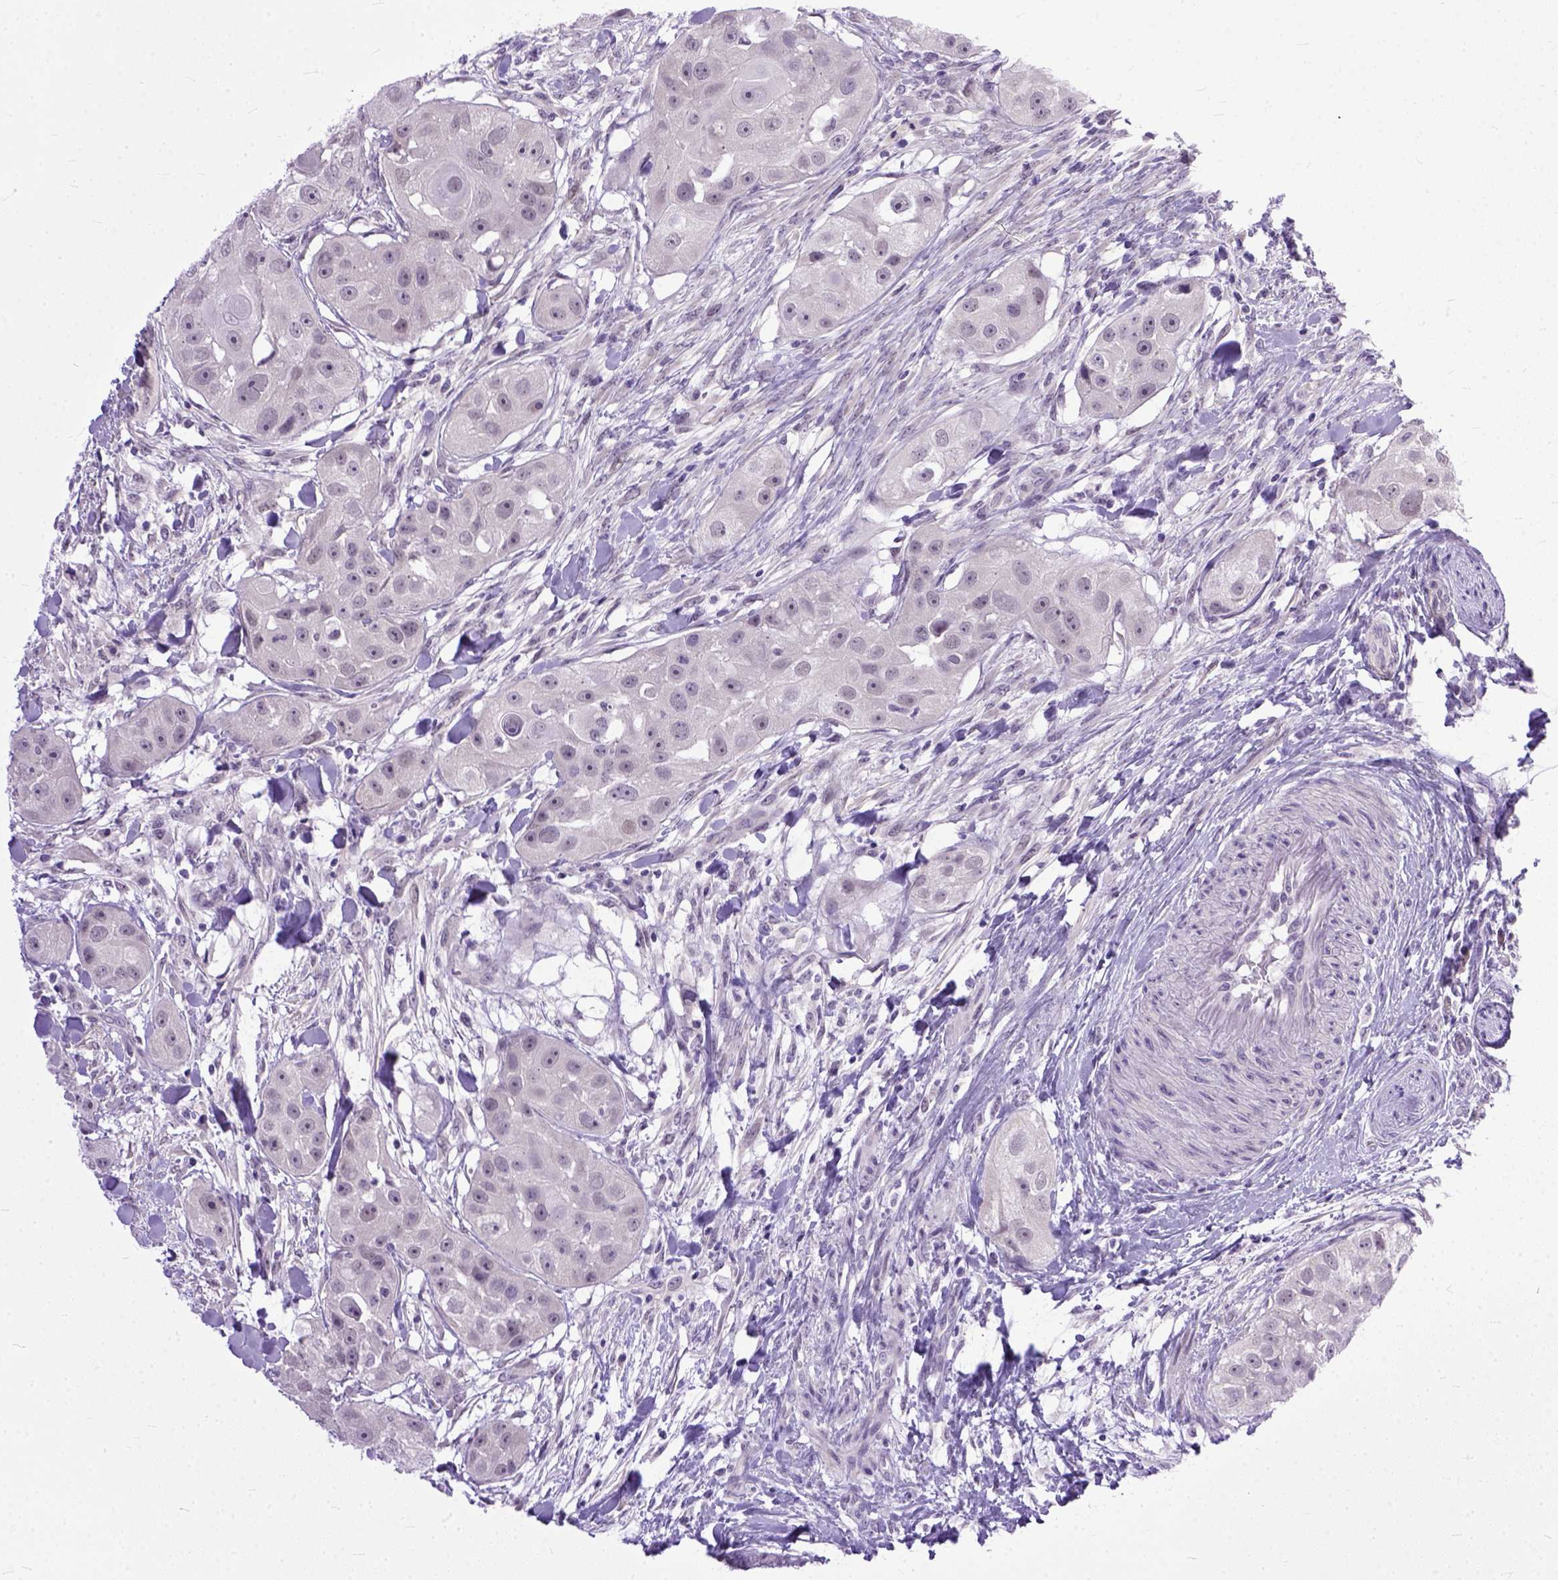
{"staining": {"intensity": "negative", "quantity": "none", "location": "none"}, "tissue": "head and neck cancer", "cell_type": "Tumor cells", "image_type": "cancer", "snomed": [{"axis": "morphology", "description": "Squamous cell carcinoma, NOS"}, {"axis": "topography", "description": "Head-Neck"}], "caption": "Tumor cells are negative for brown protein staining in head and neck cancer (squamous cell carcinoma).", "gene": "TCEAL7", "patient": {"sex": "male", "age": 51}}